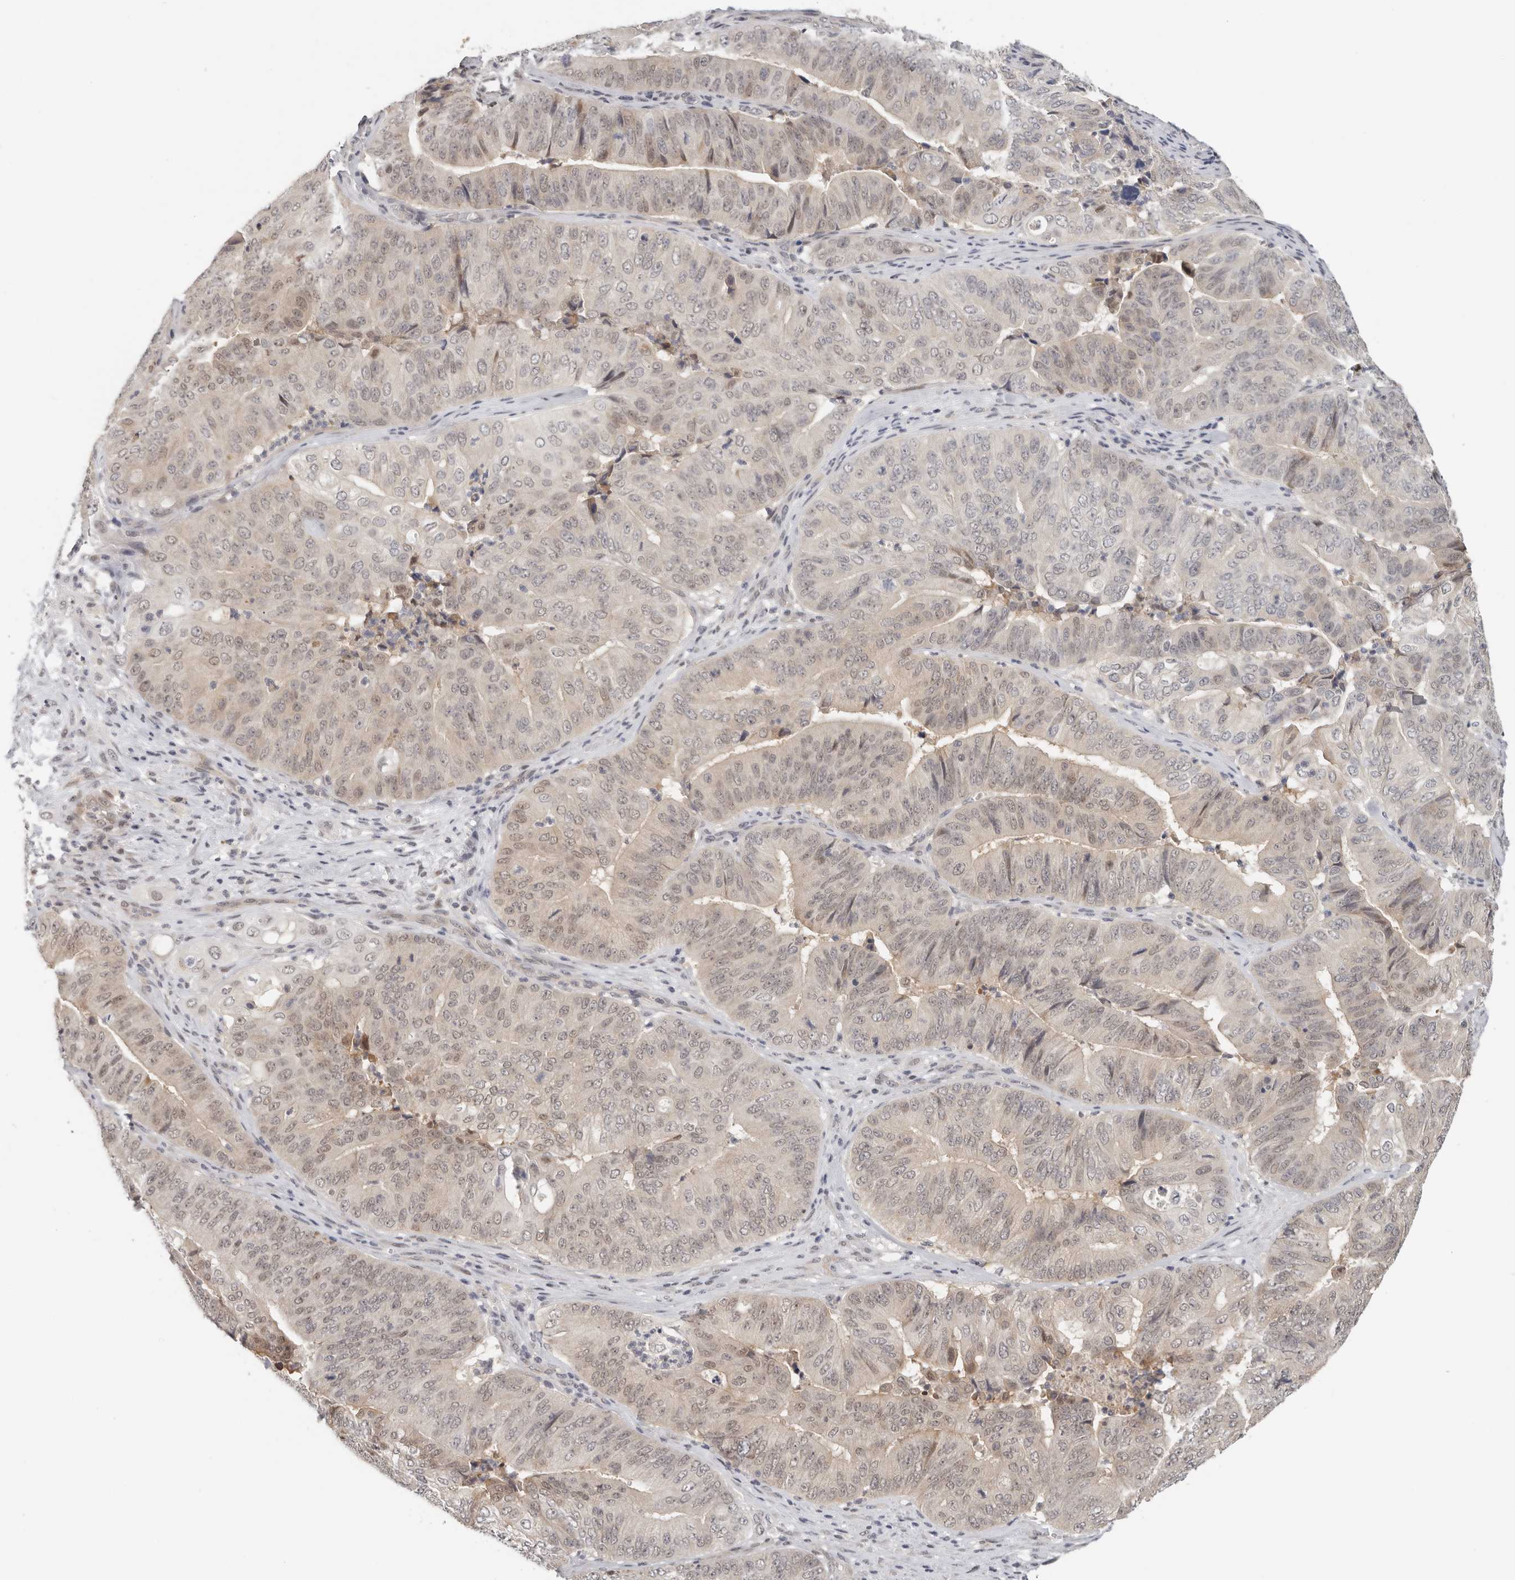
{"staining": {"intensity": "moderate", "quantity": "25%-75%", "location": "cytoplasmic/membranous,nuclear"}, "tissue": "pancreatic cancer", "cell_type": "Tumor cells", "image_type": "cancer", "snomed": [{"axis": "morphology", "description": "Adenocarcinoma, NOS"}, {"axis": "topography", "description": "Pancreas"}], "caption": "An image showing moderate cytoplasmic/membranous and nuclear staining in about 25%-75% of tumor cells in adenocarcinoma (pancreatic), as visualized by brown immunohistochemical staining.", "gene": "LARP7", "patient": {"sex": "female", "age": 77}}